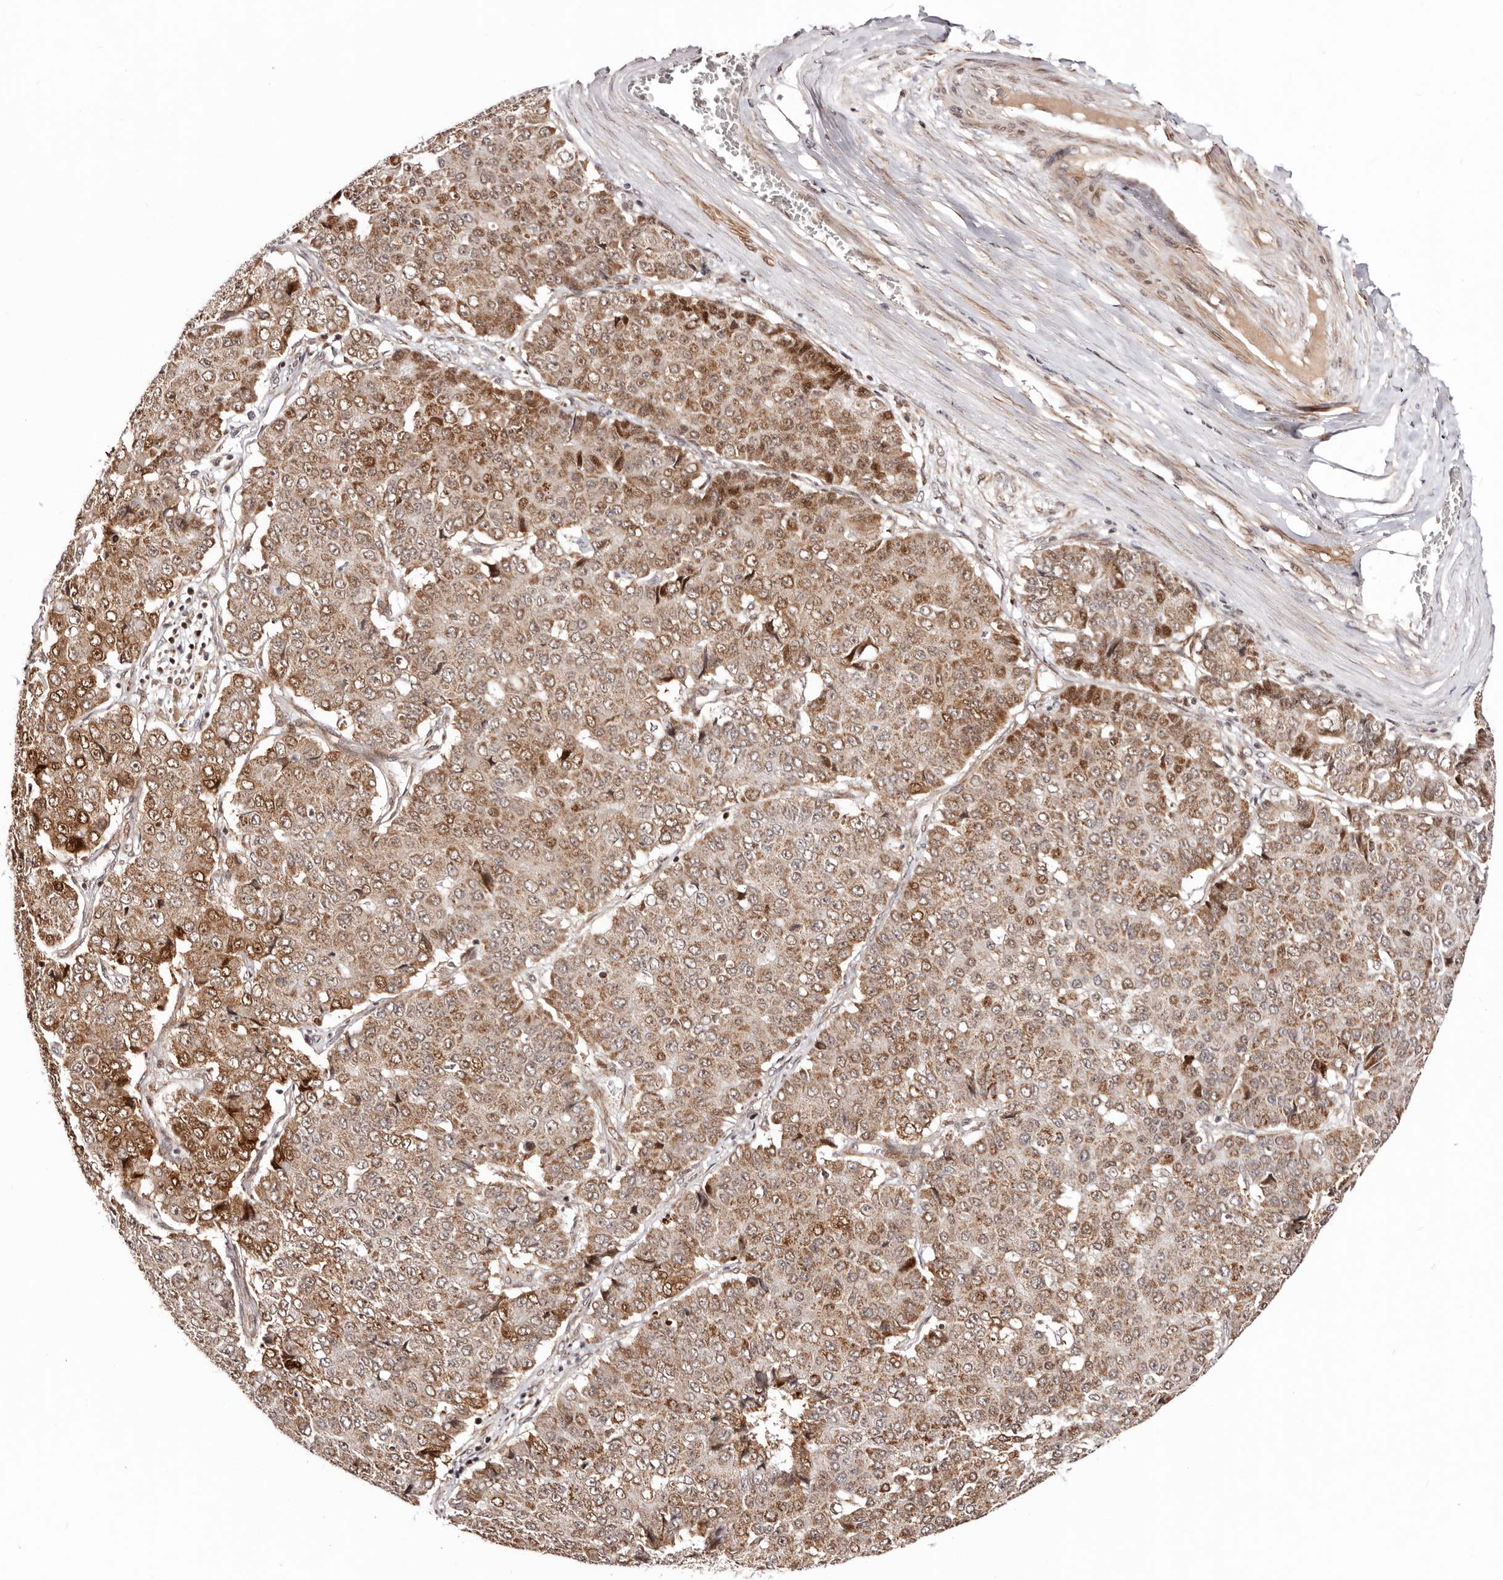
{"staining": {"intensity": "moderate", "quantity": ">75%", "location": "cytoplasmic/membranous"}, "tissue": "pancreatic cancer", "cell_type": "Tumor cells", "image_type": "cancer", "snomed": [{"axis": "morphology", "description": "Adenocarcinoma, NOS"}, {"axis": "topography", "description": "Pancreas"}], "caption": "Human pancreatic adenocarcinoma stained with a brown dye displays moderate cytoplasmic/membranous positive expression in about >75% of tumor cells.", "gene": "HIVEP3", "patient": {"sex": "male", "age": 50}}